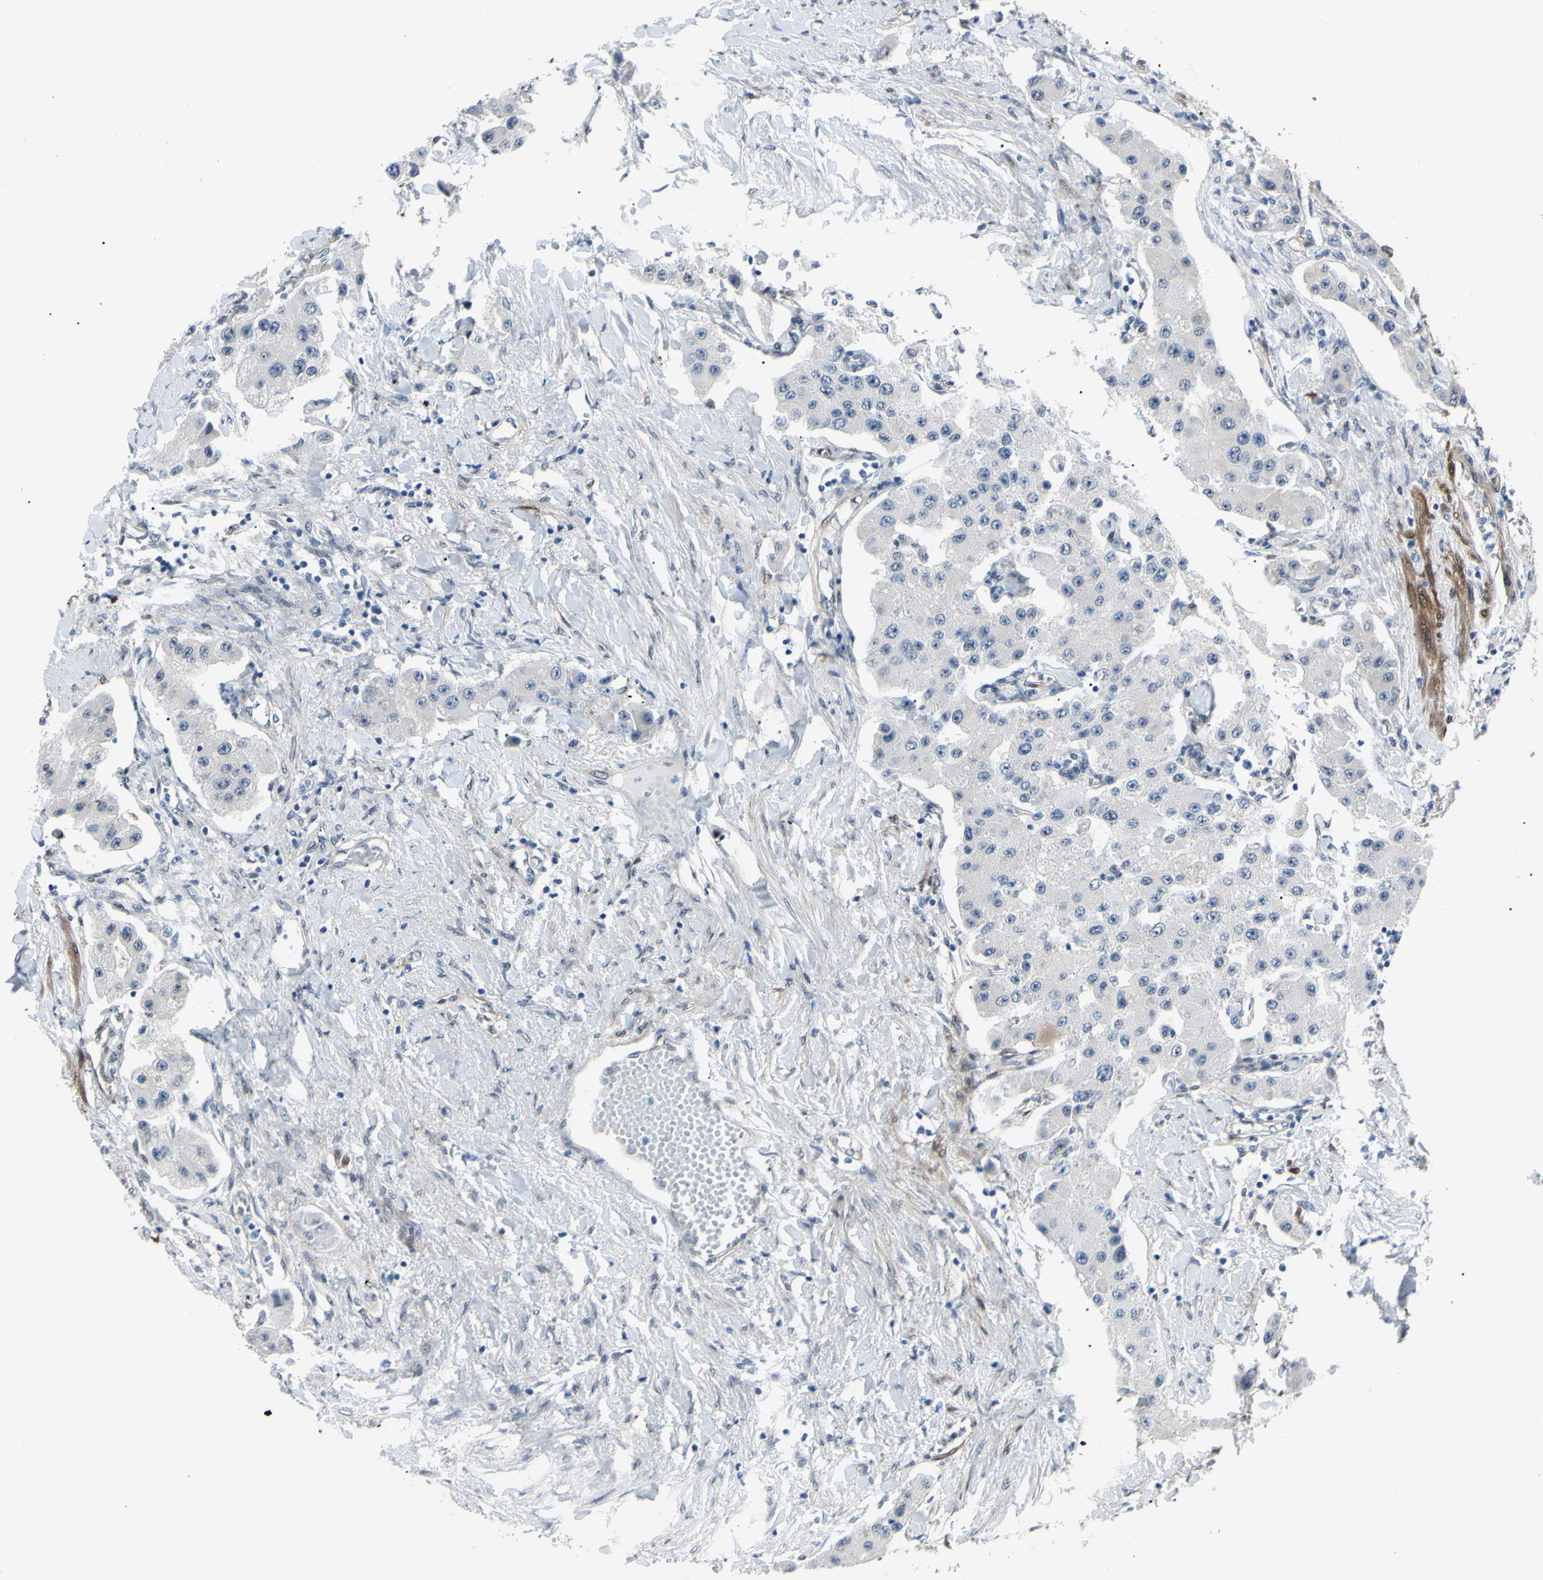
{"staining": {"intensity": "negative", "quantity": "none", "location": "none"}, "tissue": "carcinoid", "cell_type": "Tumor cells", "image_type": "cancer", "snomed": [{"axis": "morphology", "description": "Carcinoid, malignant, NOS"}, {"axis": "topography", "description": "Pancreas"}], "caption": "Tumor cells are negative for brown protein staining in carcinoid (malignant). The staining is performed using DAB brown chromogen with nuclei counter-stained in using hematoxylin.", "gene": "NOL3", "patient": {"sex": "male", "age": 41}}